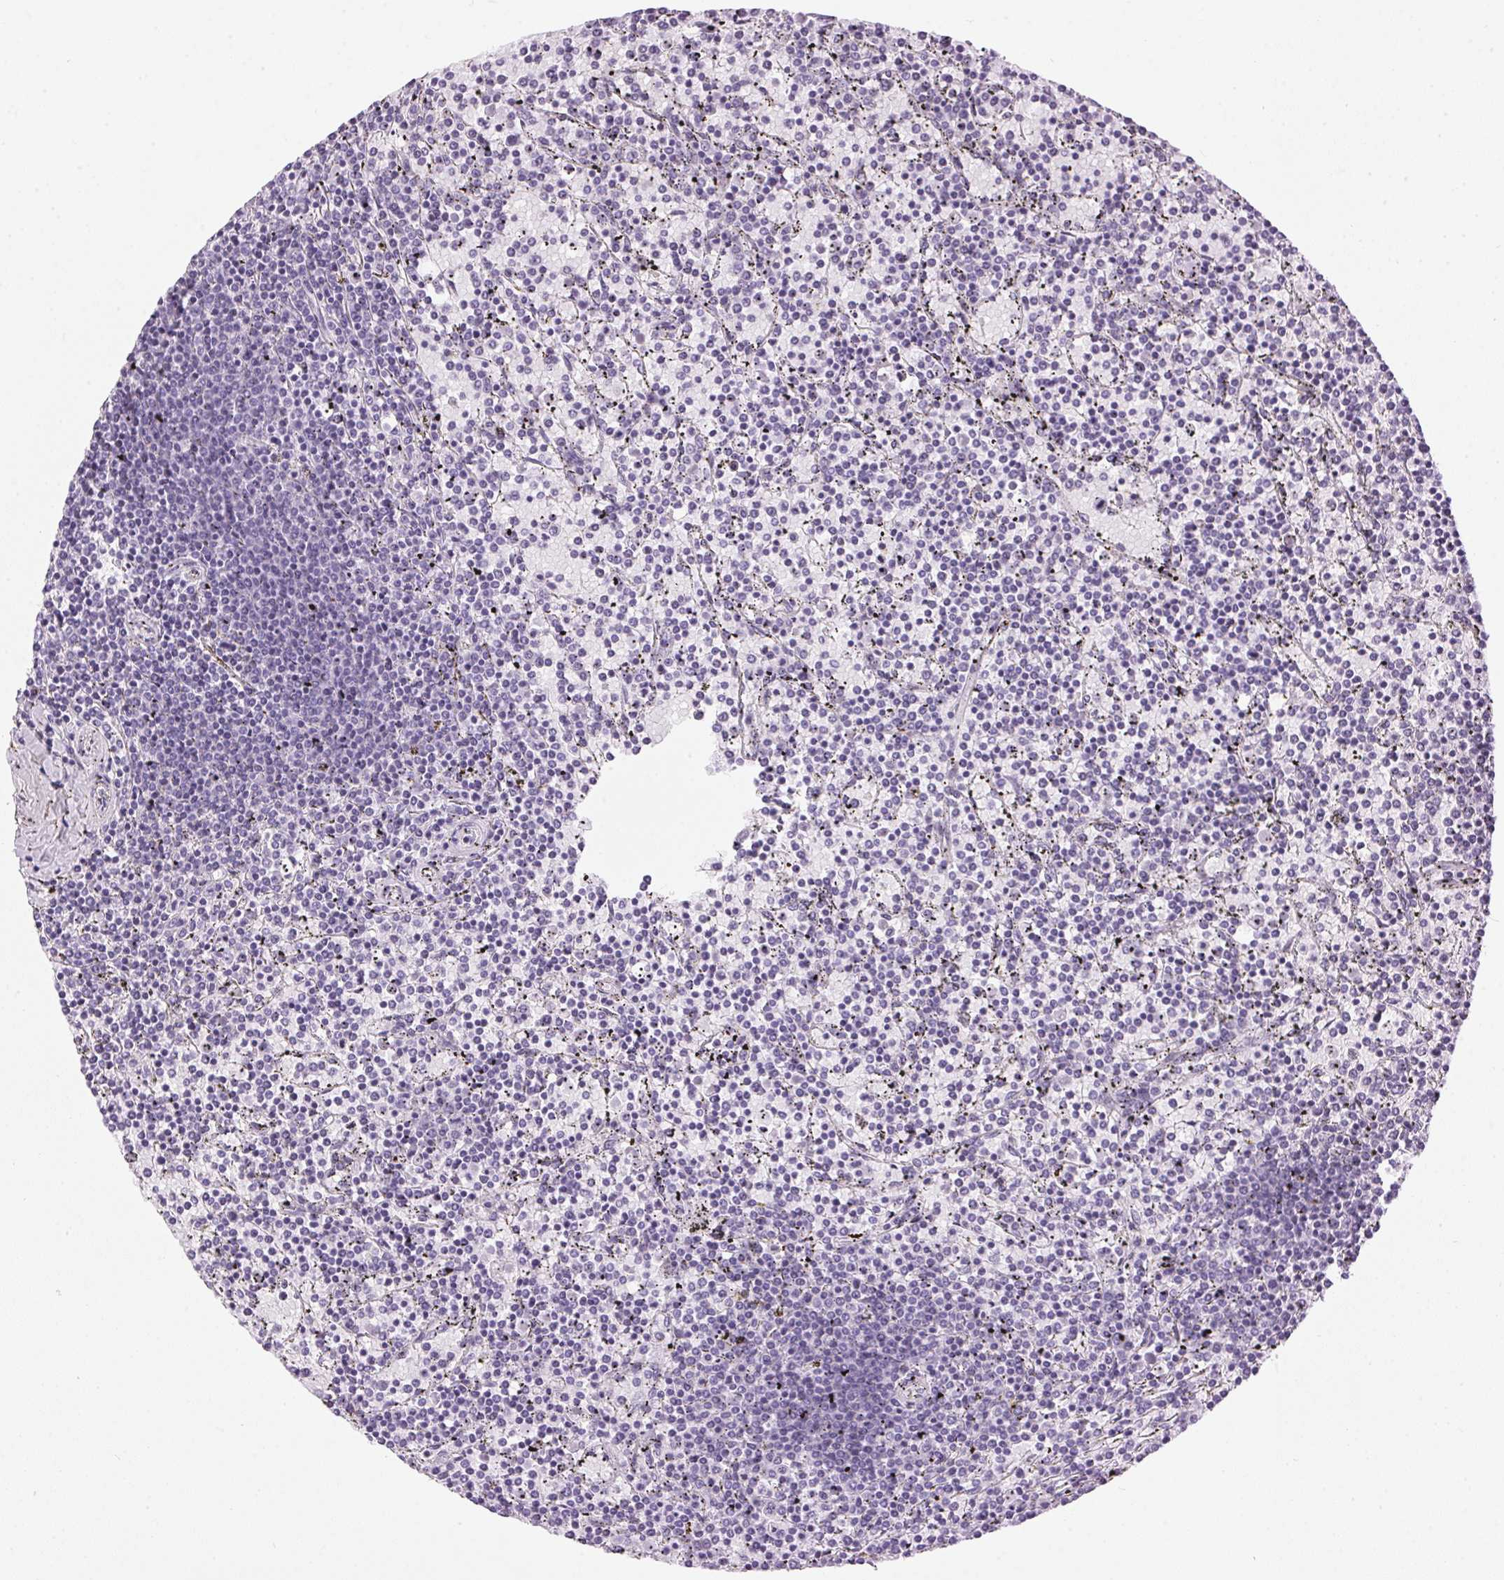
{"staining": {"intensity": "negative", "quantity": "none", "location": "none"}, "tissue": "lymphoma", "cell_type": "Tumor cells", "image_type": "cancer", "snomed": [{"axis": "morphology", "description": "Malignant lymphoma, non-Hodgkin's type, Low grade"}, {"axis": "topography", "description": "Spleen"}], "caption": "Histopathology image shows no significant protein expression in tumor cells of lymphoma.", "gene": "SP7", "patient": {"sex": "female", "age": 77}}